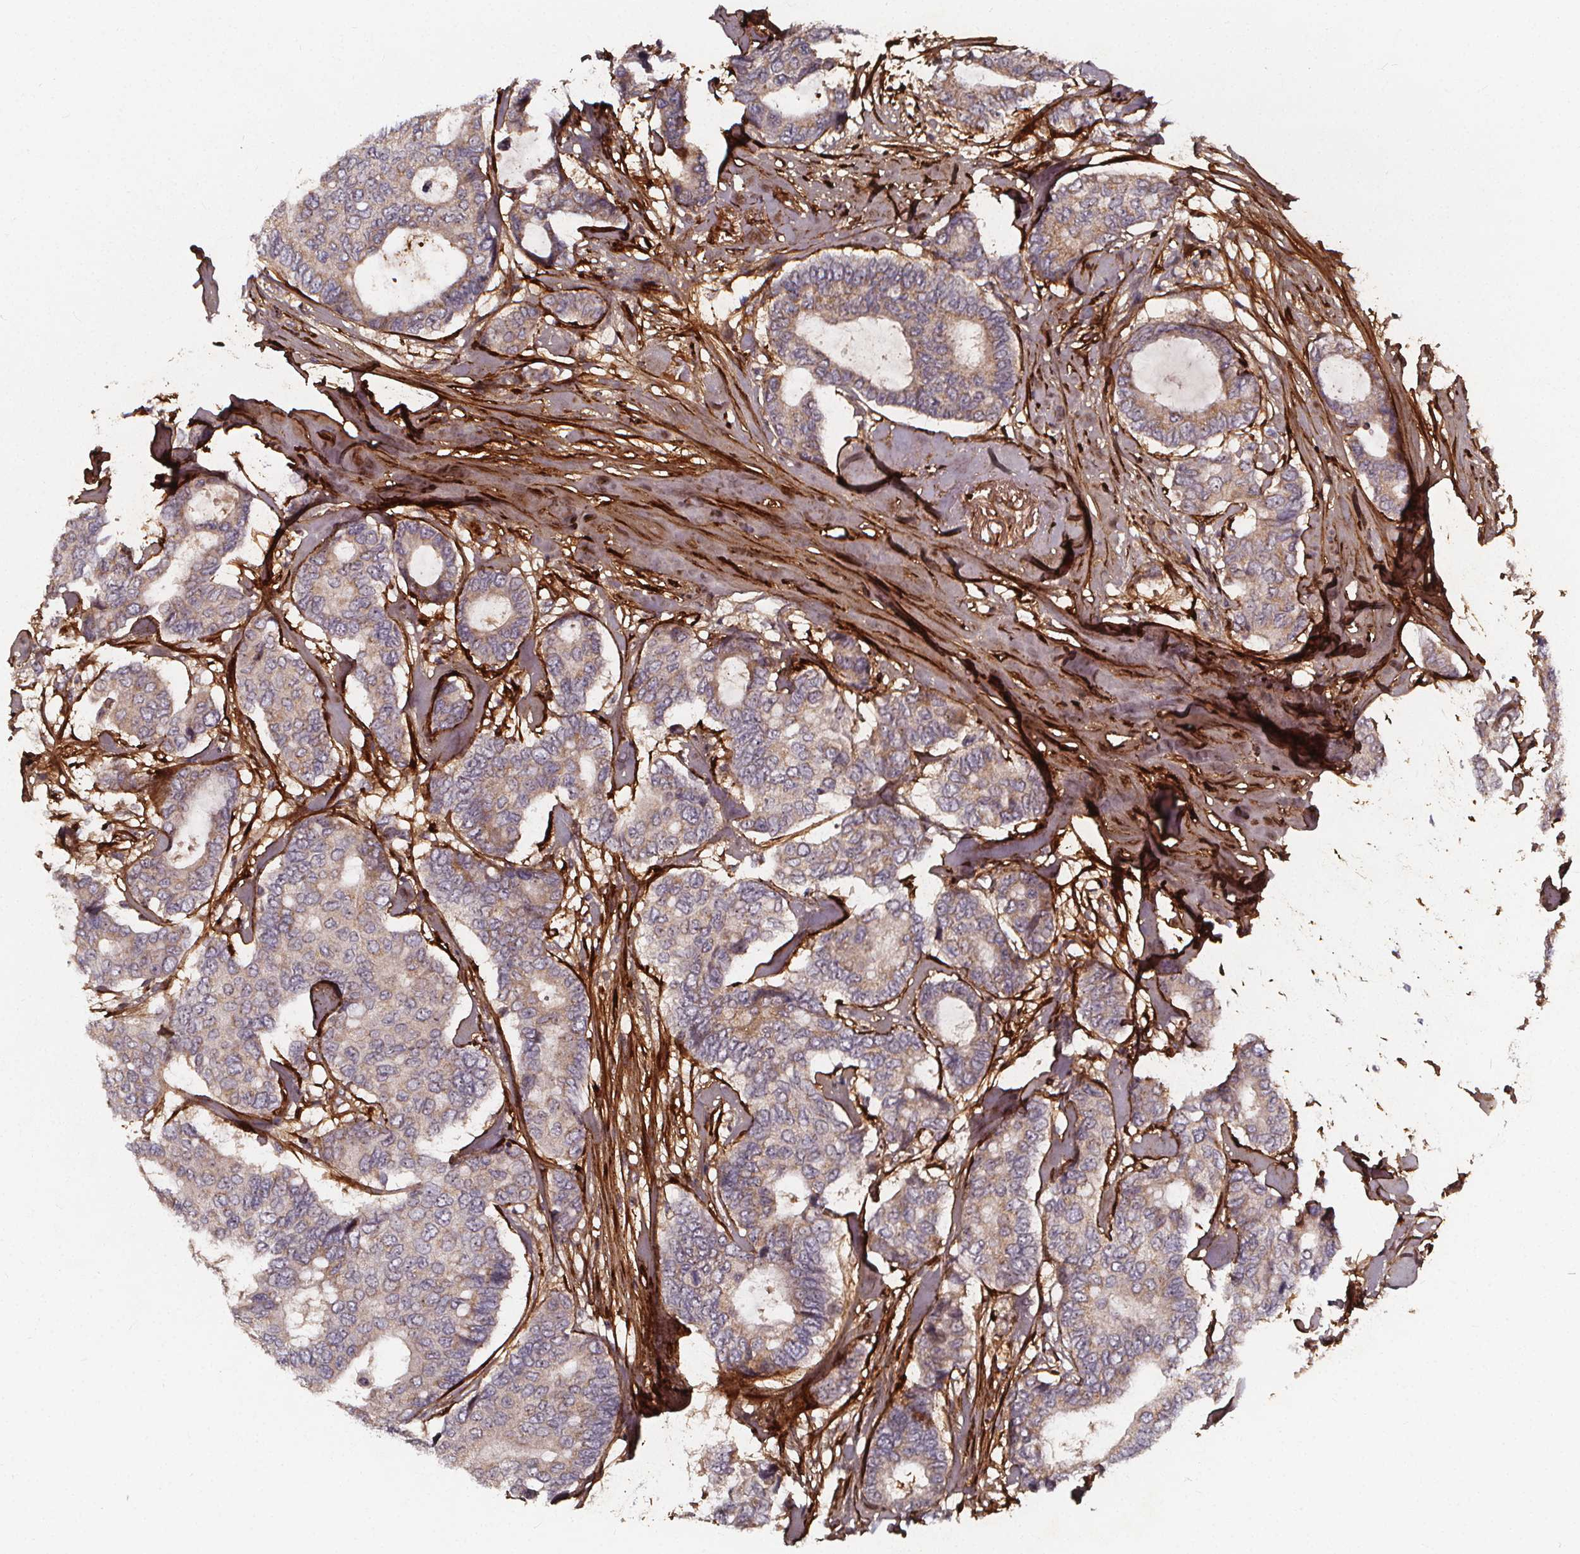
{"staining": {"intensity": "weak", "quantity": "<25%", "location": "cytoplasmic/membranous"}, "tissue": "breast cancer", "cell_type": "Tumor cells", "image_type": "cancer", "snomed": [{"axis": "morphology", "description": "Duct carcinoma"}, {"axis": "topography", "description": "Breast"}], "caption": "Immunohistochemistry (IHC) of human breast cancer reveals no expression in tumor cells.", "gene": "AEBP1", "patient": {"sex": "female", "age": 75}}